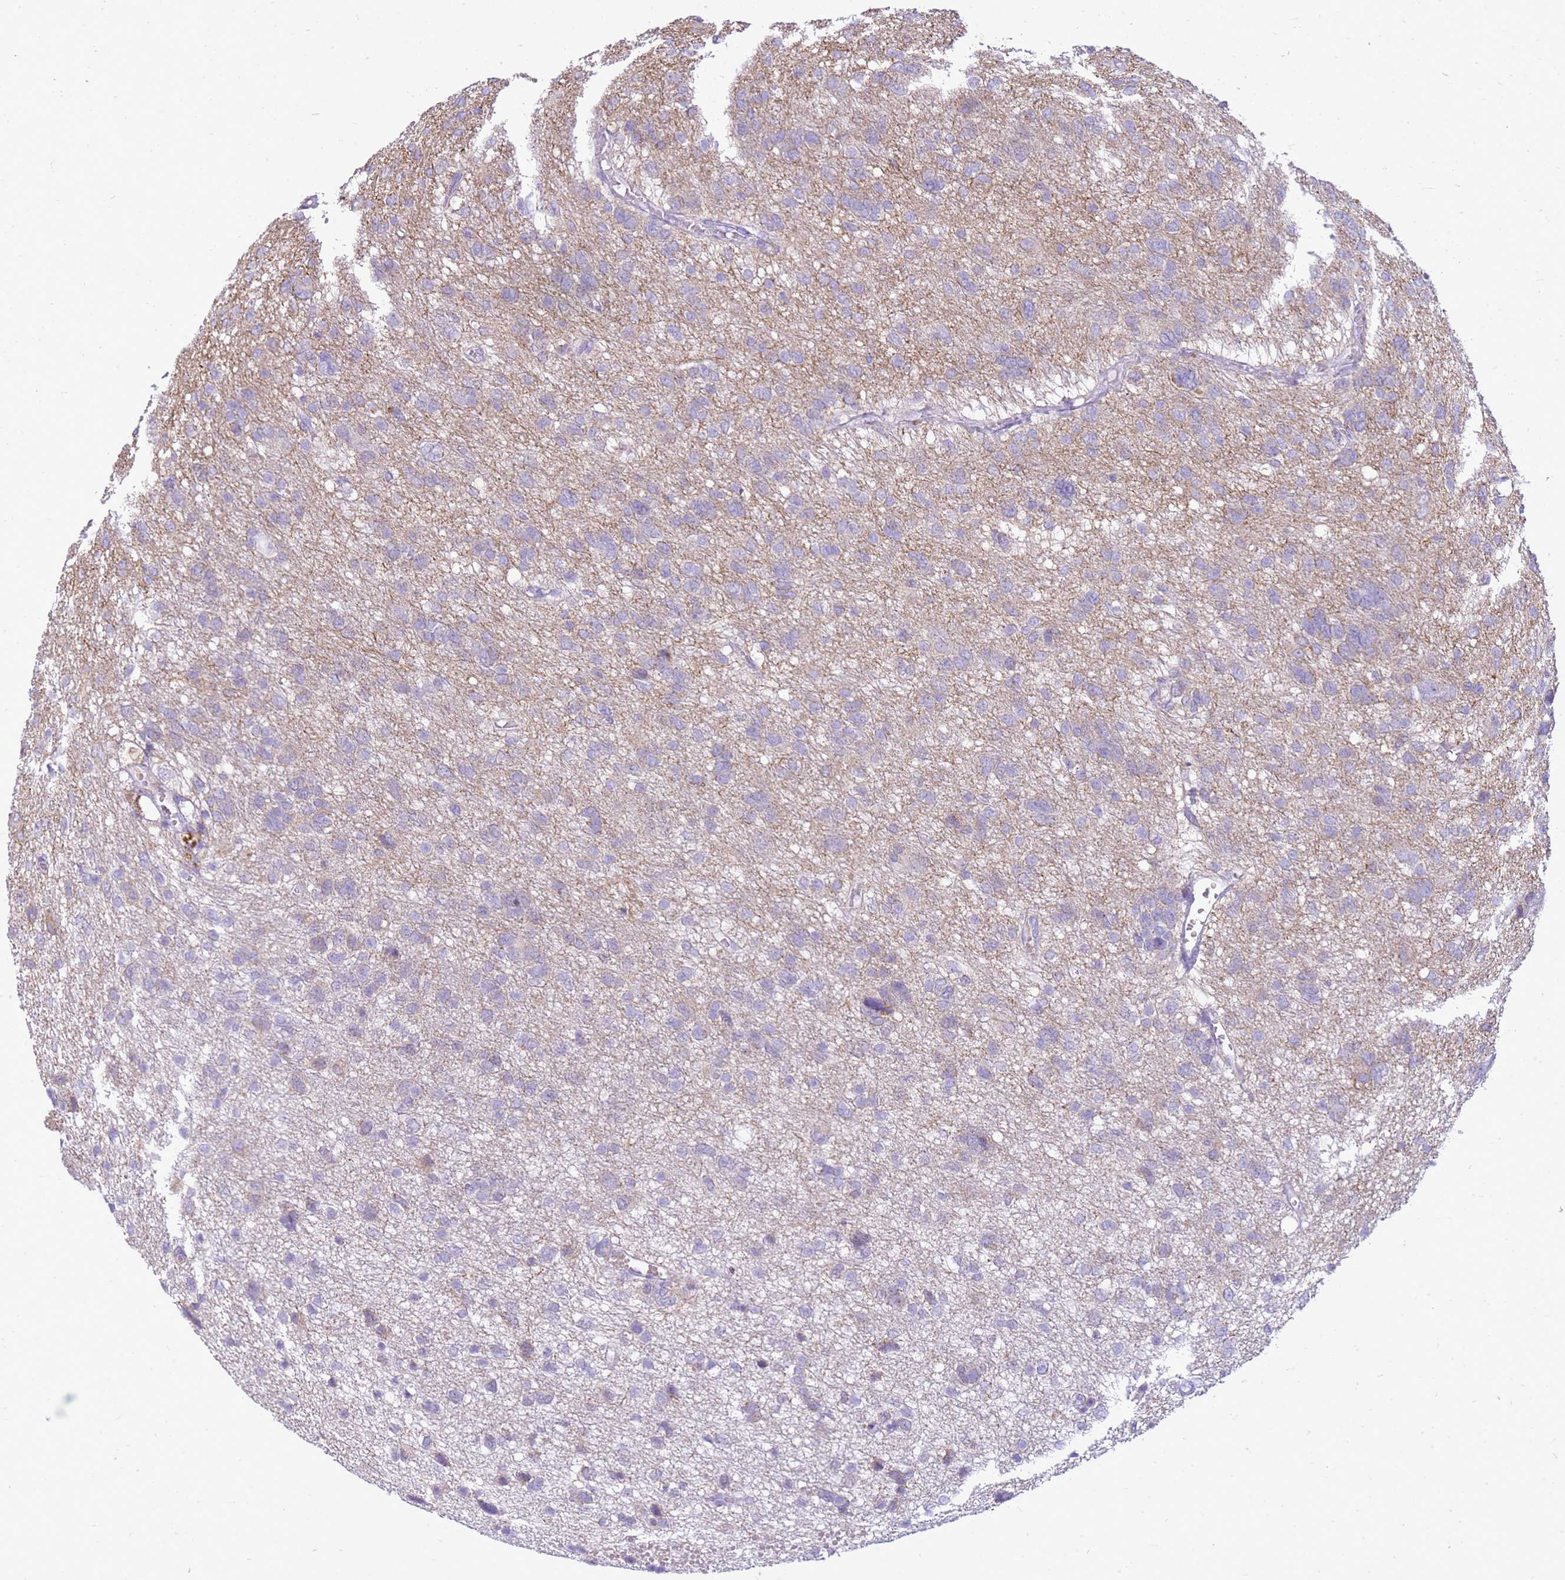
{"staining": {"intensity": "negative", "quantity": "none", "location": "none"}, "tissue": "glioma", "cell_type": "Tumor cells", "image_type": "cancer", "snomed": [{"axis": "morphology", "description": "Glioma, malignant, High grade"}, {"axis": "topography", "description": "Brain"}], "caption": "This is an immunohistochemistry micrograph of glioma. There is no staining in tumor cells.", "gene": "FABP2", "patient": {"sex": "female", "age": 59}}